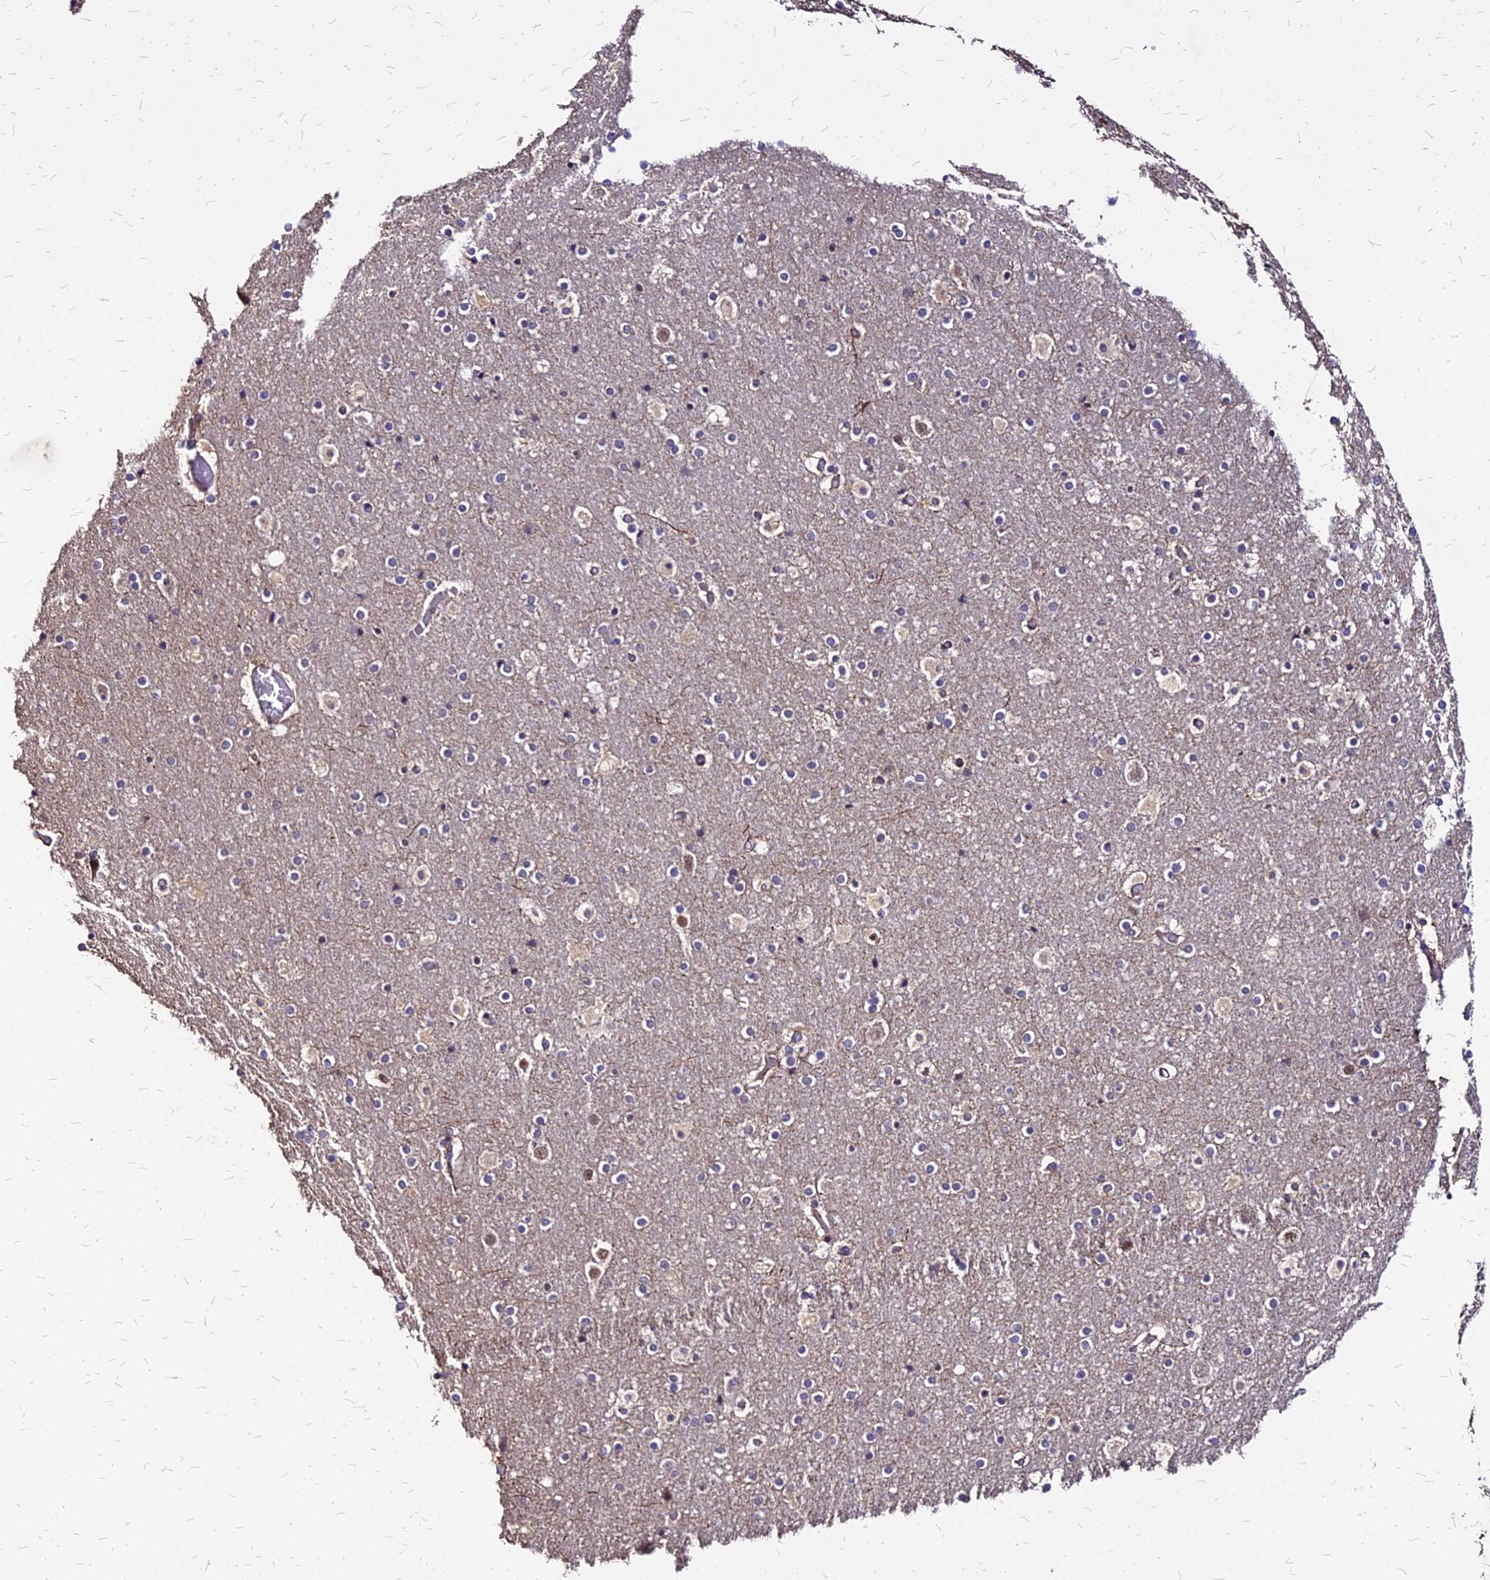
{"staining": {"intensity": "moderate", "quantity": "<25%", "location": "cytoplasmic/membranous"}, "tissue": "cerebral cortex", "cell_type": "Endothelial cells", "image_type": "normal", "snomed": [{"axis": "morphology", "description": "Normal tissue, NOS"}, {"axis": "topography", "description": "Cerebral cortex"}], "caption": "IHC (DAB) staining of normal cerebral cortex reveals moderate cytoplasmic/membranous protein positivity in about <25% of endothelial cells.", "gene": "APBA3", "patient": {"sex": "male", "age": 57}}